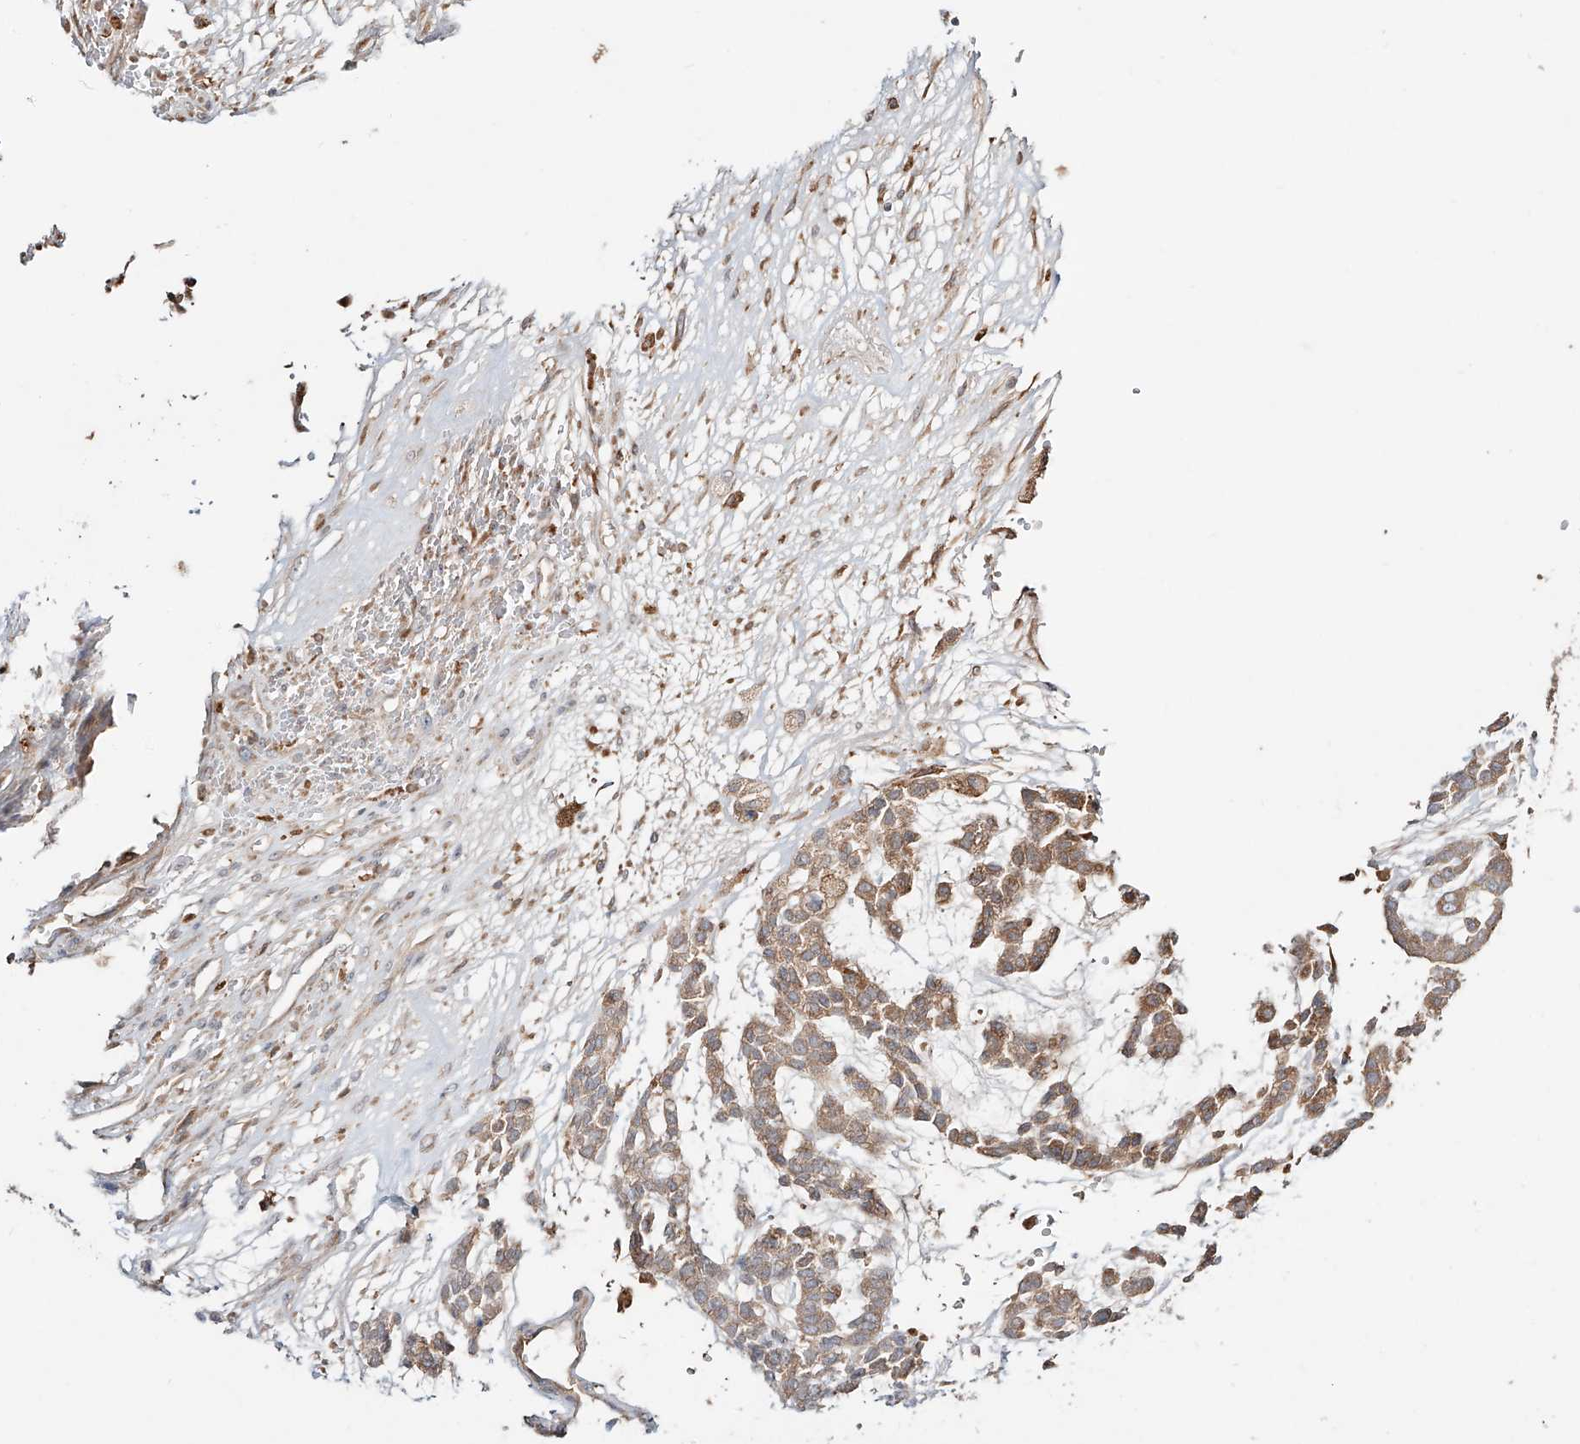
{"staining": {"intensity": "moderate", "quantity": ">75%", "location": "cytoplasmic/membranous"}, "tissue": "head and neck cancer", "cell_type": "Tumor cells", "image_type": "cancer", "snomed": [{"axis": "morphology", "description": "Adenocarcinoma, NOS"}, {"axis": "morphology", "description": "Adenoma, NOS"}, {"axis": "topography", "description": "Head-Neck"}], "caption": "This histopathology image demonstrates head and neck cancer (adenocarcinoma) stained with immunohistochemistry (IHC) to label a protein in brown. The cytoplasmic/membranous of tumor cells show moderate positivity for the protein. Nuclei are counter-stained blue.", "gene": "ERO1A", "patient": {"sex": "female", "age": 55}}